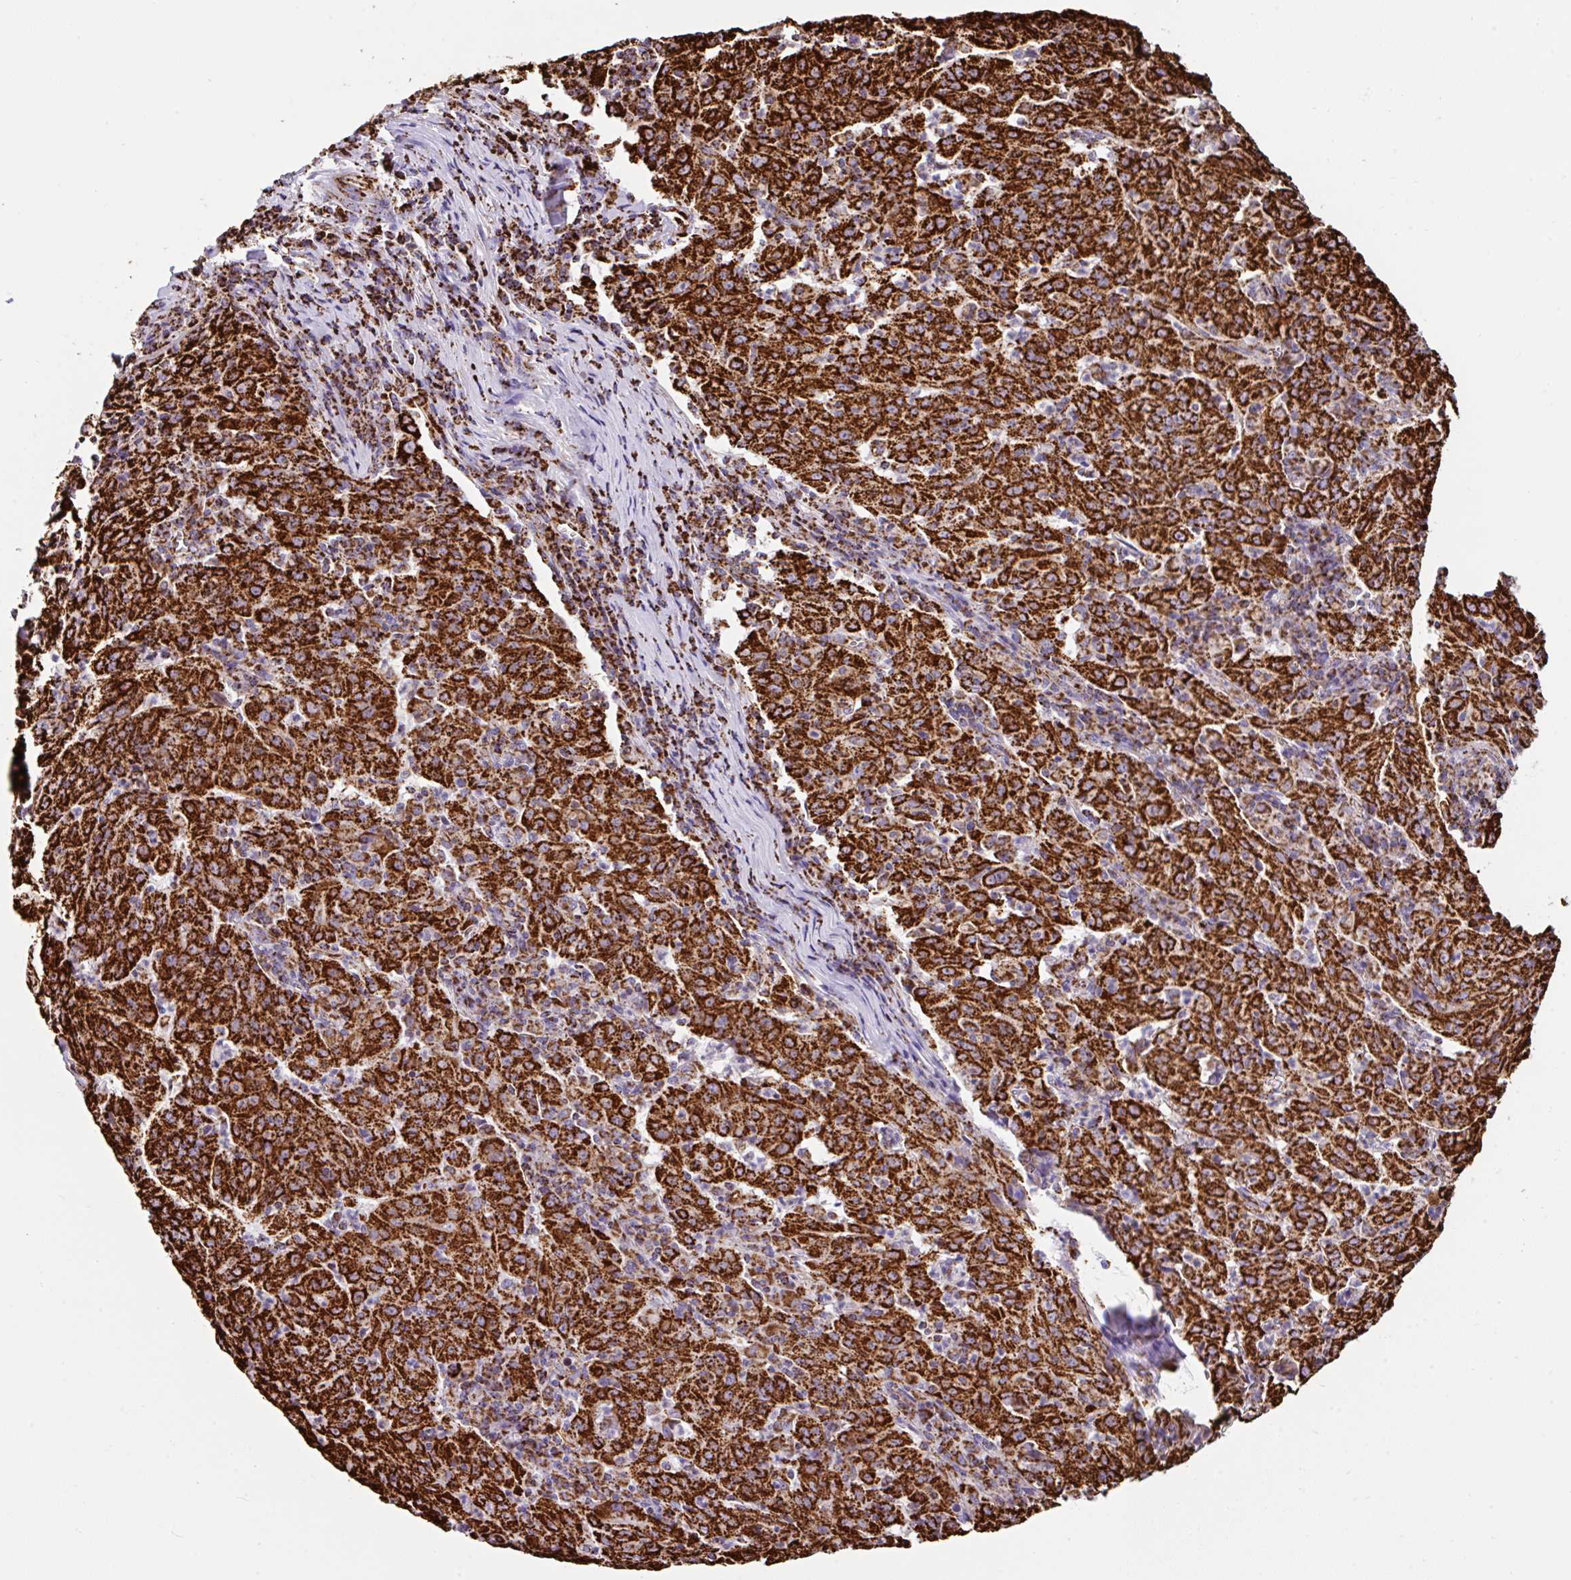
{"staining": {"intensity": "strong", "quantity": ">75%", "location": "cytoplasmic/membranous"}, "tissue": "pancreatic cancer", "cell_type": "Tumor cells", "image_type": "cancer", "snomed": [{"axis": "morphology", "description": "Adenocarcinoma, NOS"}, {"axis": "topography", "description": "Pancreas"}], "caption": "Brown immunohistochemical staining in pancreatic adenocarcinoma displays strong cytoplasmic/membranous expression in about >75% of tumor cells. The staining was performed using DAB to visualize the protein expression in brown, while the nuclei were stained in blue with hematoxylin (Magnification: 20x).", "gene": "ANKRD33B", "patient": {"sex": "male", "age": 63}}